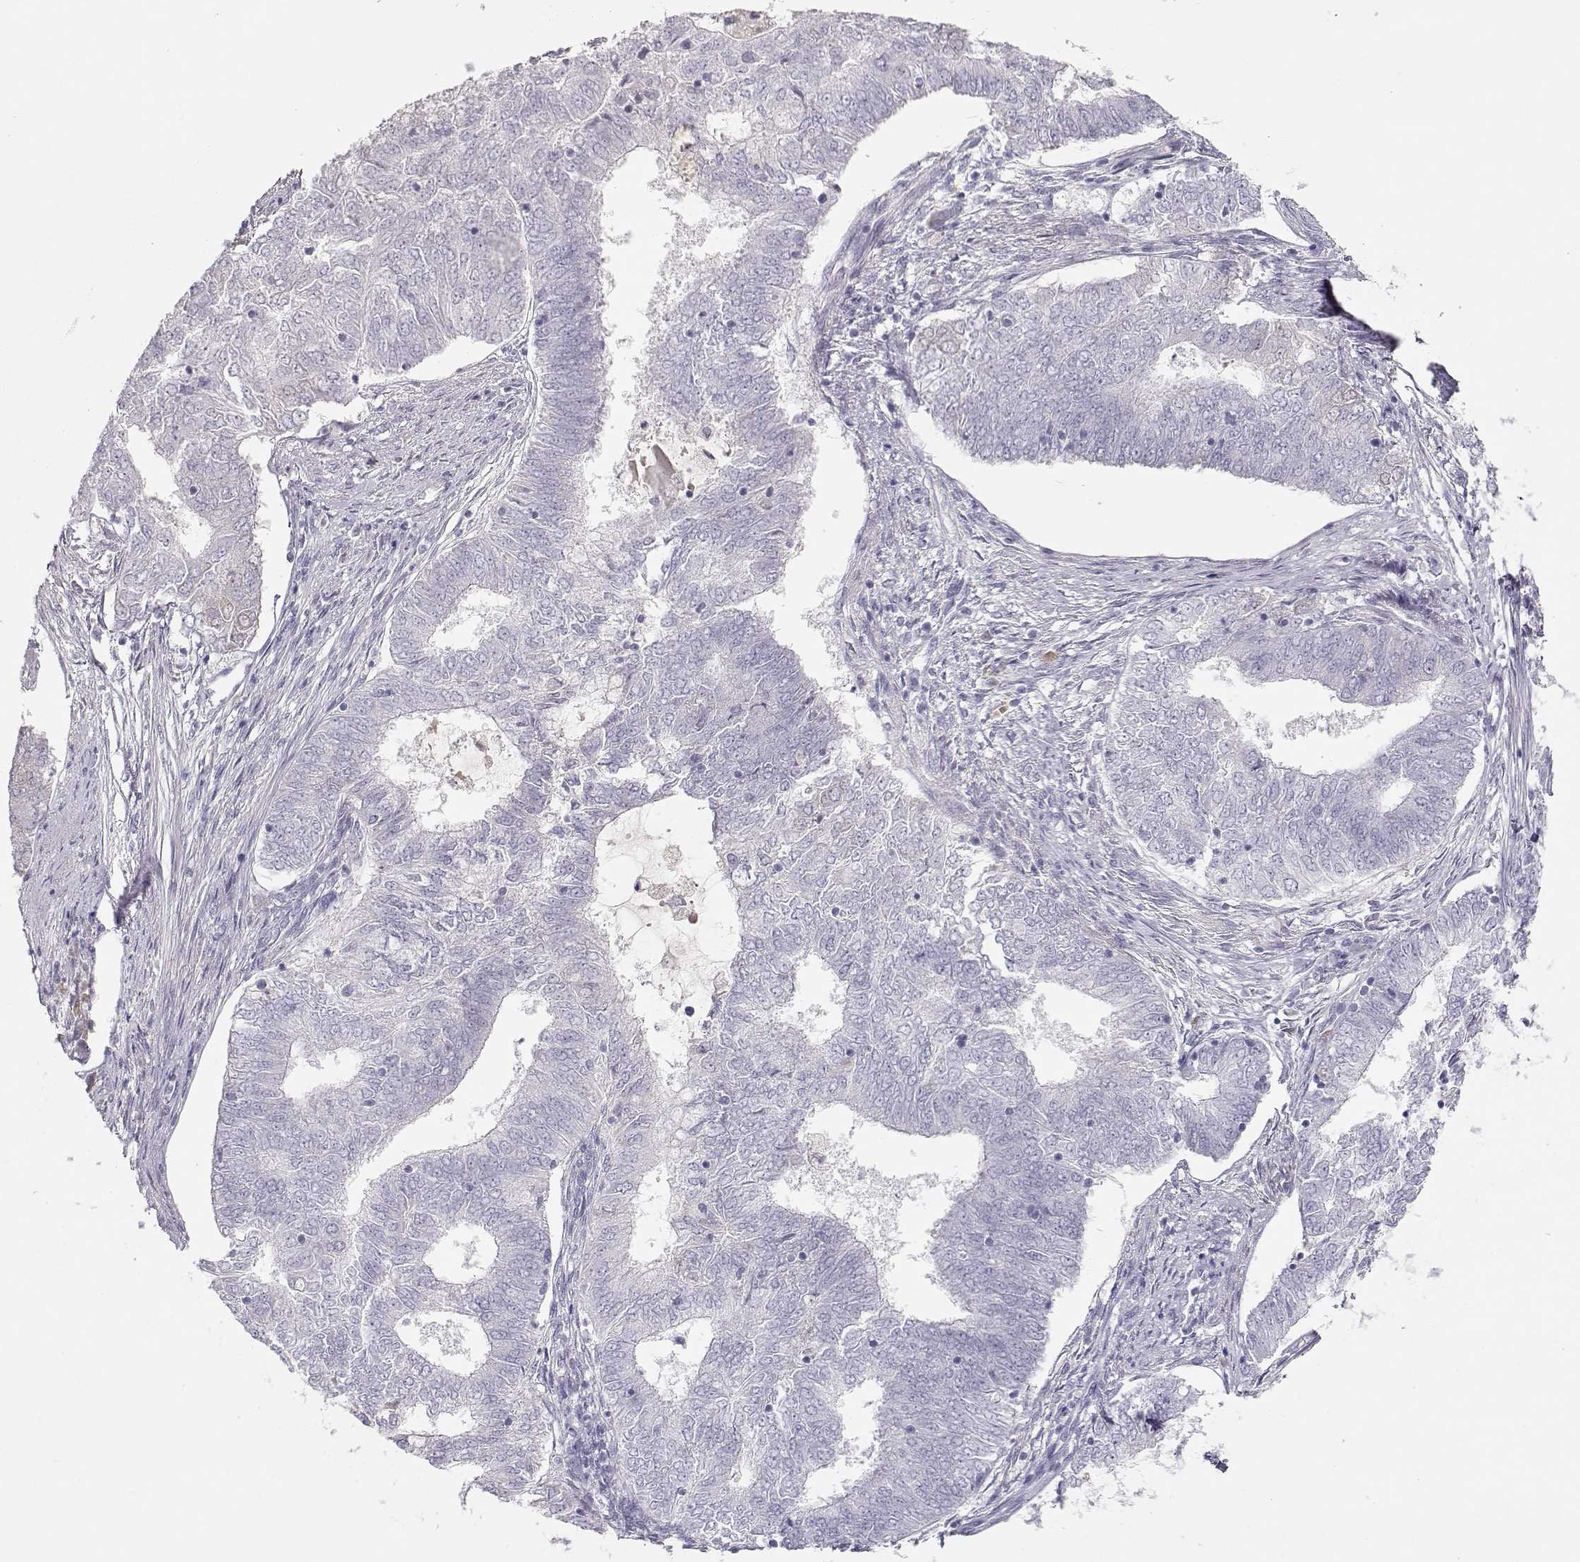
{"staining": {"intensity": "negative", "quantity": "none", "location": "none"}, "tissue": "endometrial cancer", "cell_type": "Tumor cells", "image_type": "cancer", "snomed": [{"axis": "morphology", "description": "Adenocarcinoma, NOS"}, {"axis": "topography", "description": "Endometrium"}], "caption": "Immunohistochemistry image of neoplastic tissue: endometrial cancer stained with DAB (3,3'-diaminobenzidine) exhibits no significant protein staining in tumor cells.", "gene": "SLCO6A1", "patient": {"sex": "female", "age": 62}}